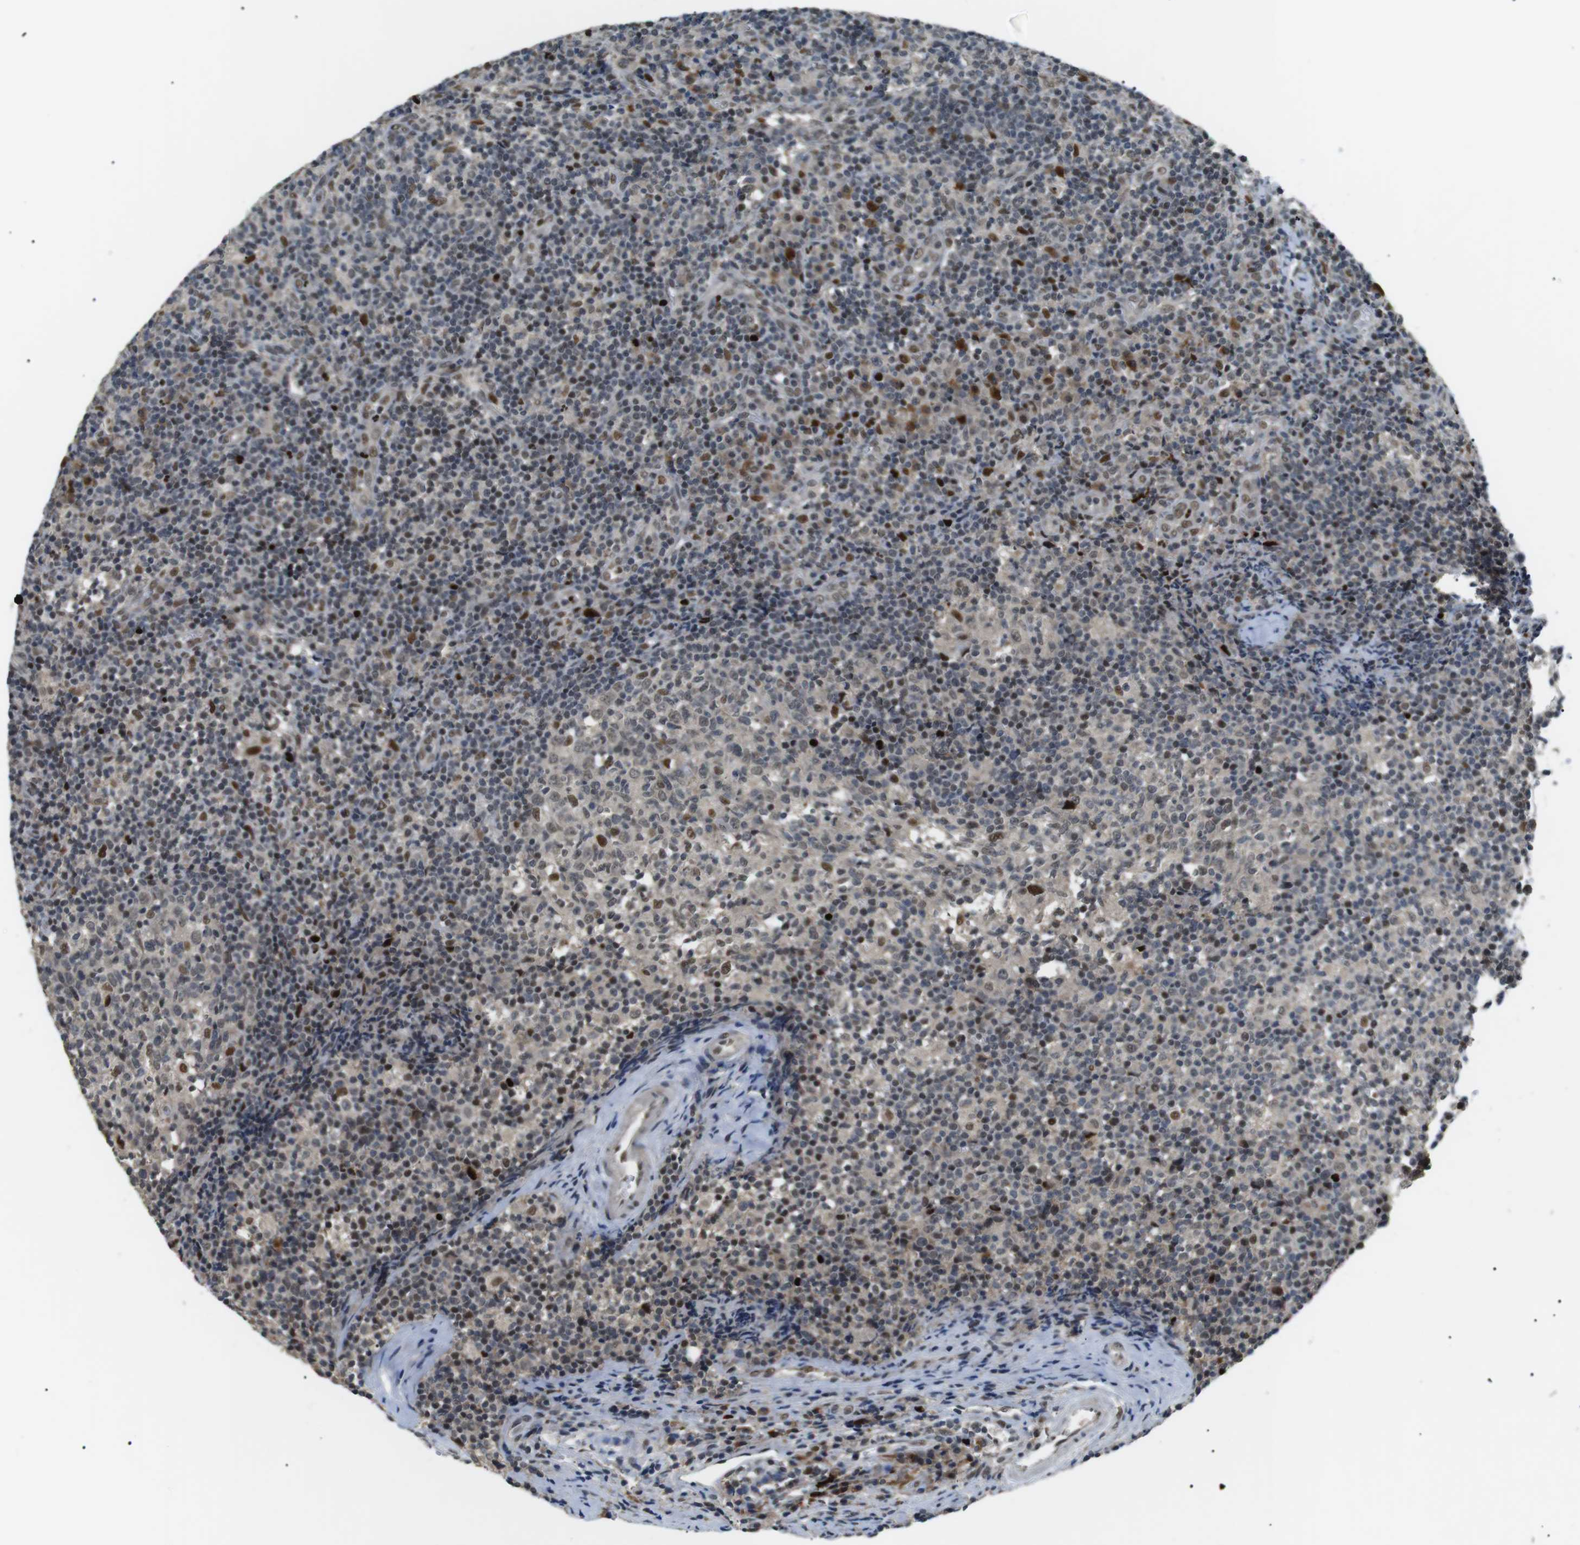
{"staining": {"intensity": "moderate", "quantity": "<25%", "location": "nuclear"}, "tissue": "lymph node", "cell_type": "Germinal center cells", "image_type": "normal", "snomed": [{"axis": "morphology", "description": "Normal tissue, NOS"}, {"axis": "morphology", "description": "Inflammation, NOS"}, {"axis": "topography", "description": "Lymph node"}], "caption": "A high-resolution image shows IHC staining of unremarkable lymph node, which reveals moderate nuclear positivity in approximately <25% of germinal center cells. The staining was performed using DAB, with brown indicating positive protein expression. Nuclei are stained blue with hematoxylin.", "gene": "ORAI3", "patient": {"sex": "male", "age": 55}}